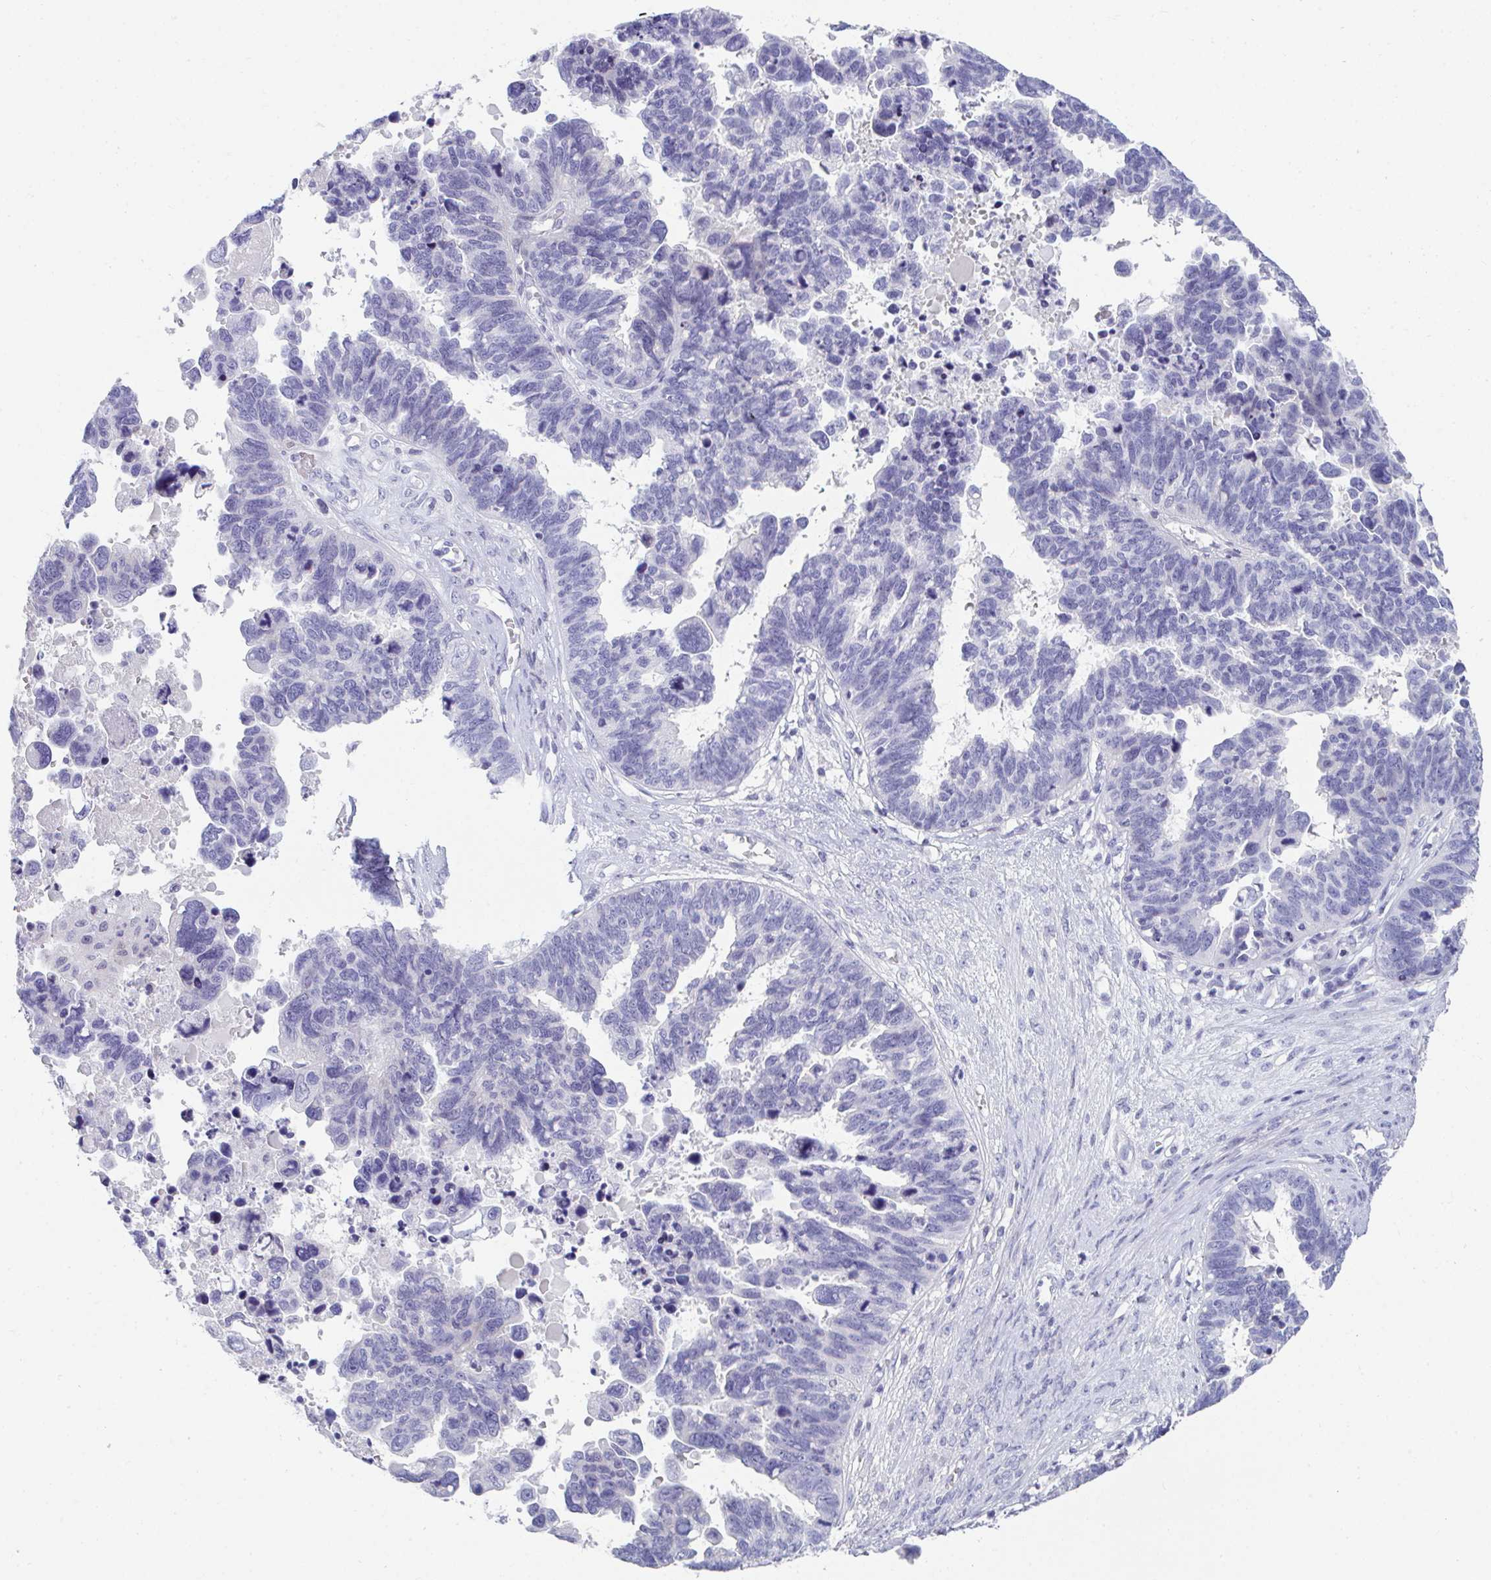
{"staining": {"intensity": "negative", "quantity": "none", "location": "none"}, "tissue": "ovarian cancer", "cell_type": "Tumor cells", "image_type": "cancer", "snomed": [{"axis": "morphology", "description": "Cystadenocarcinoma, serous, NOS"}, {"axis": "topography", "description": "Ovary"}], "caption": "An immunohistochemistry (IHC) histopathology image of ovarian cancer (serous cystadenocarcinoma) is shown. There is no staining in tumor cells of ovarian cancer (serous cystadenocarcinoma).", "gene": "TTC30B", "patient": {"sex": "female", "age": 60}}